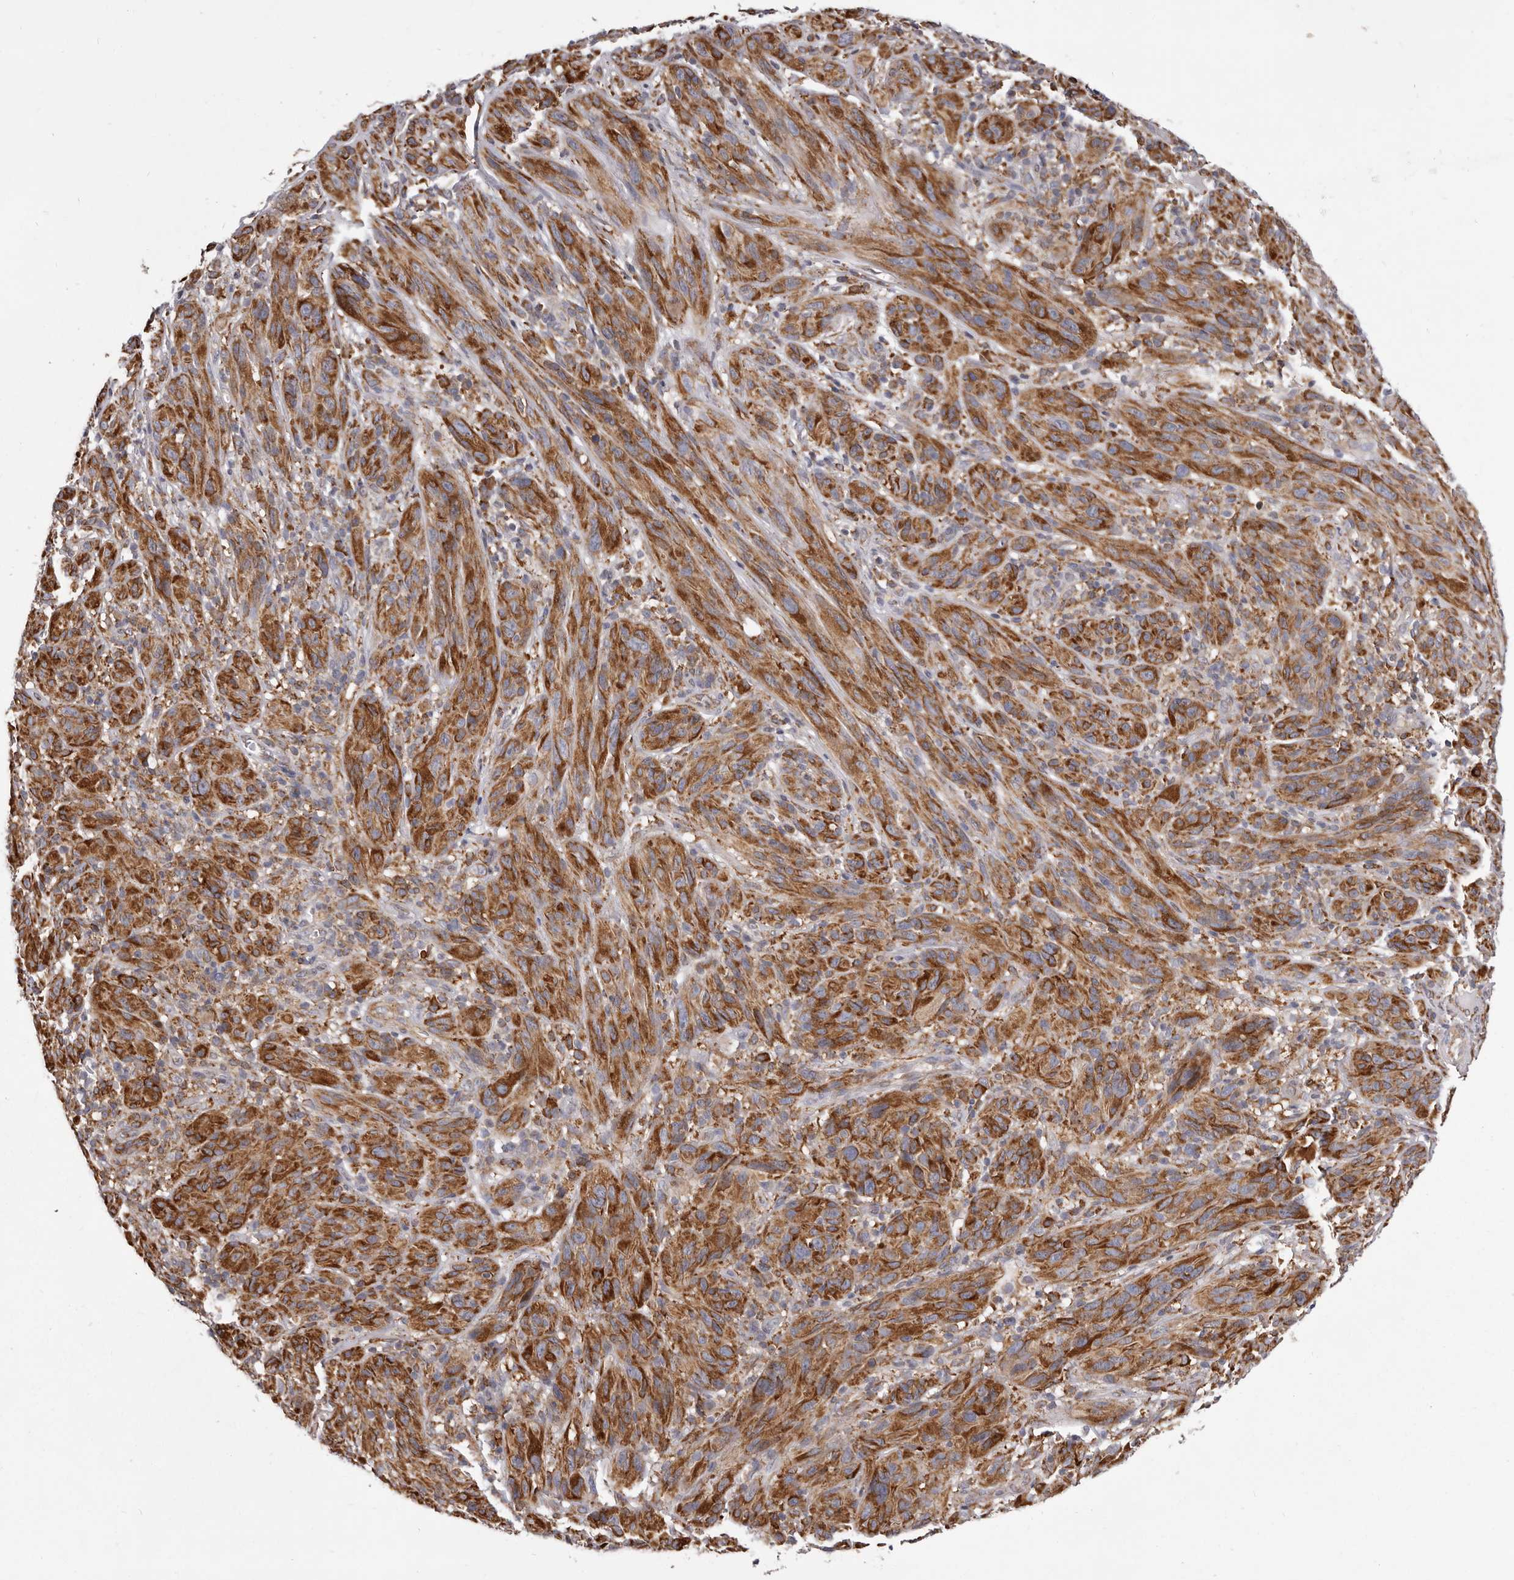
{"staining": {"intensity": "moderate", "quantity": ">75%", "location": "cytoplasmic/membranous"}, "tissue": "melanoma", "cell_type": "Tumor cells", "image_type": "cancer", "snomed": [{"axis": "morphology", "description": "Malignant melanoma, NOS"}, {"axis": "topography", "description": "Skin of head"}], "caption": "This photomicrograph displays immunohistochemistry staining of human malignant melanoma, with medium moderate cytoplasmic/membranous positivity in about >75% of tumor cells.", "gene": "ALPK1", "patient": {"sex": "male", "age": 96}}